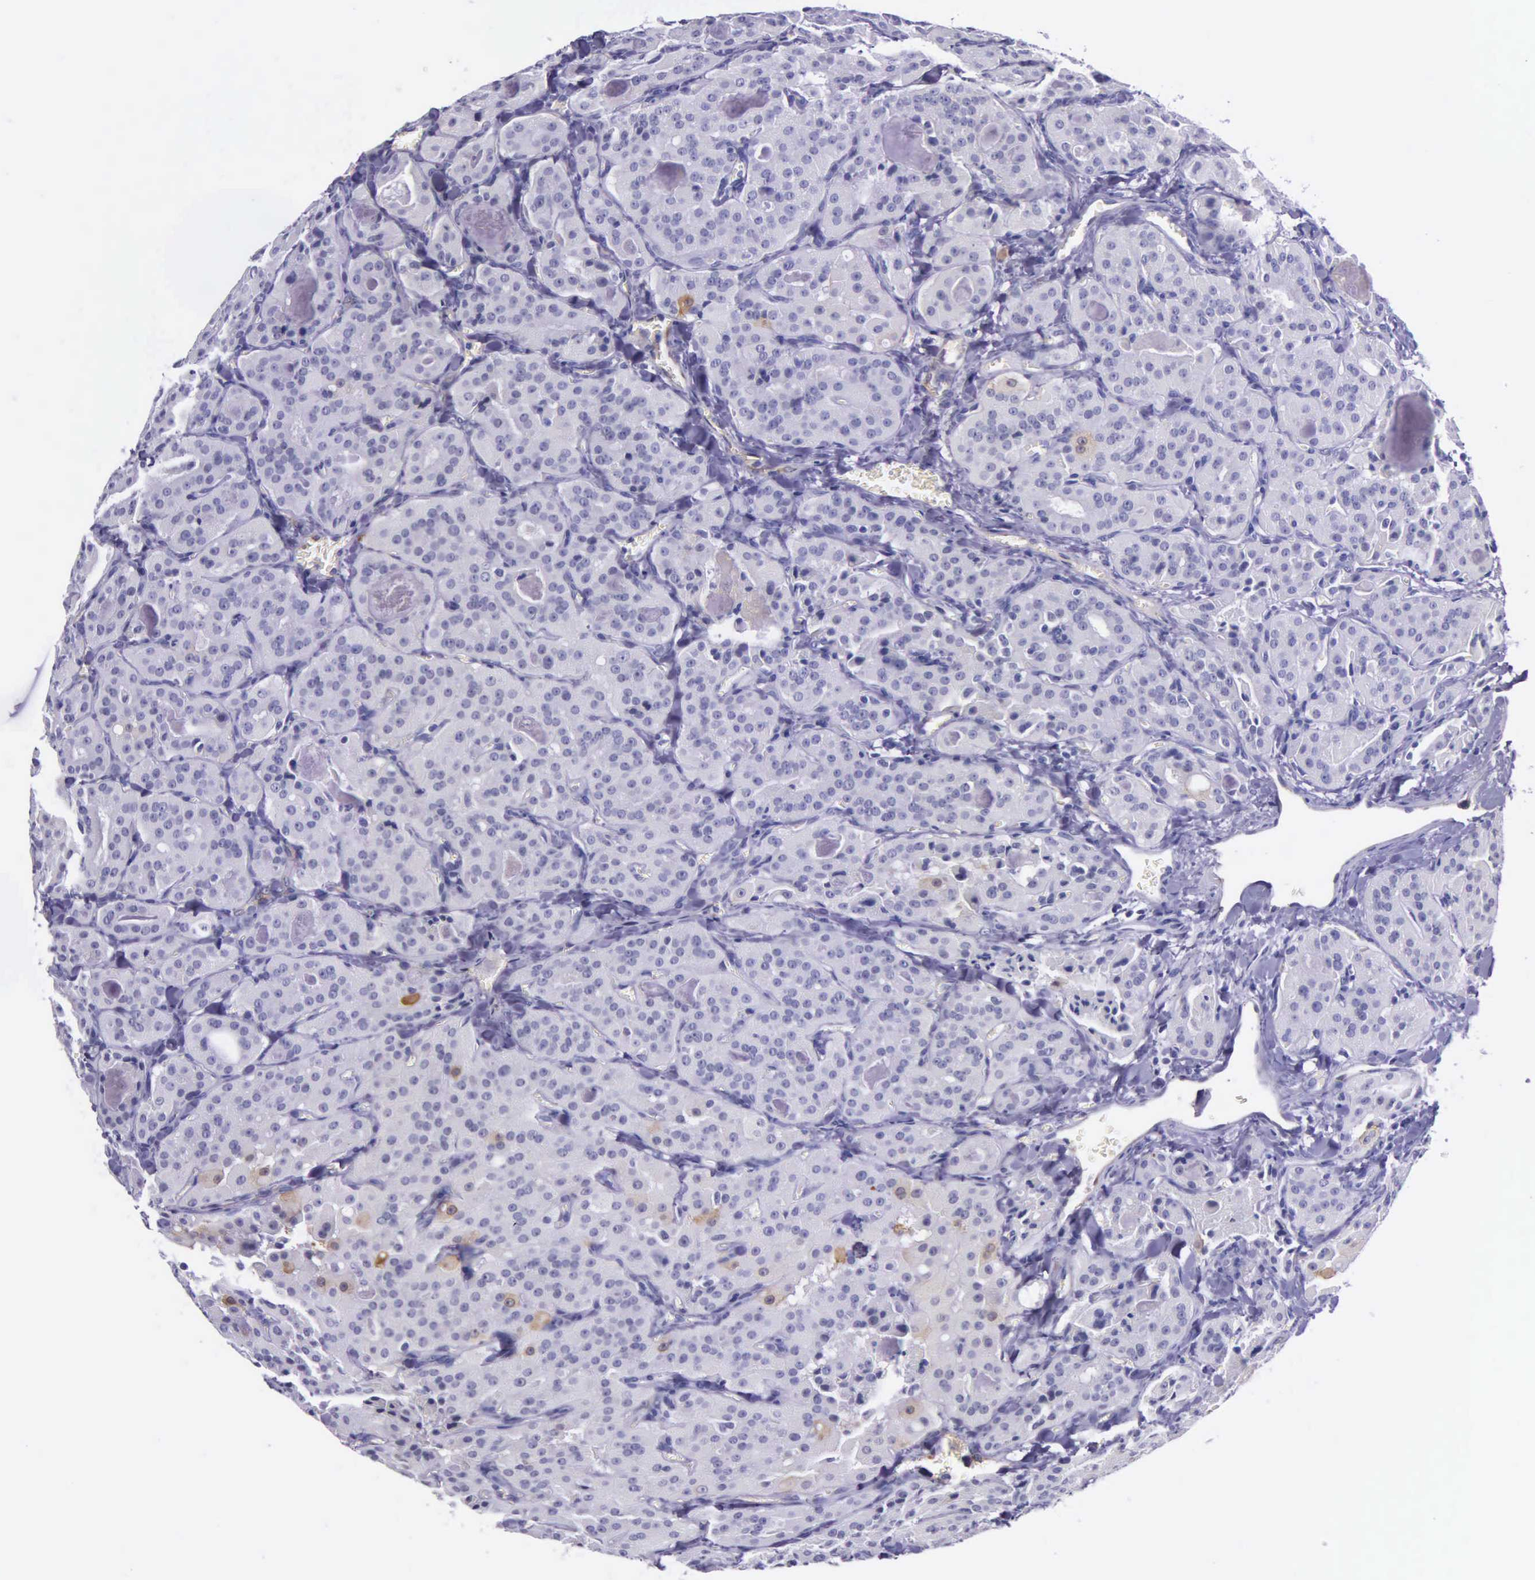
{"staining": {"intensity": "negative", "quantity": "none", "location": "none"}, "tissue": "thyroid cancer", "cell_type": "Tumor cells", "image_type": "cancer", "snomed": [{"axis": "morphology", "description": "Carcinoma, NOS"}, {"axis": "topography", "description": "Thyroid gland"}], "caption": "An immunohistochemistry (IHC) image of thyroid cancer (carcinoma) is shown. There is no staining in tumor cells of thyroid cancer (carcinoma). (DAB immunohistochemistry with hematoxylin counter stain).", "gene": "AHNAK2", "patient": {"sex": "male", "age": 76}}